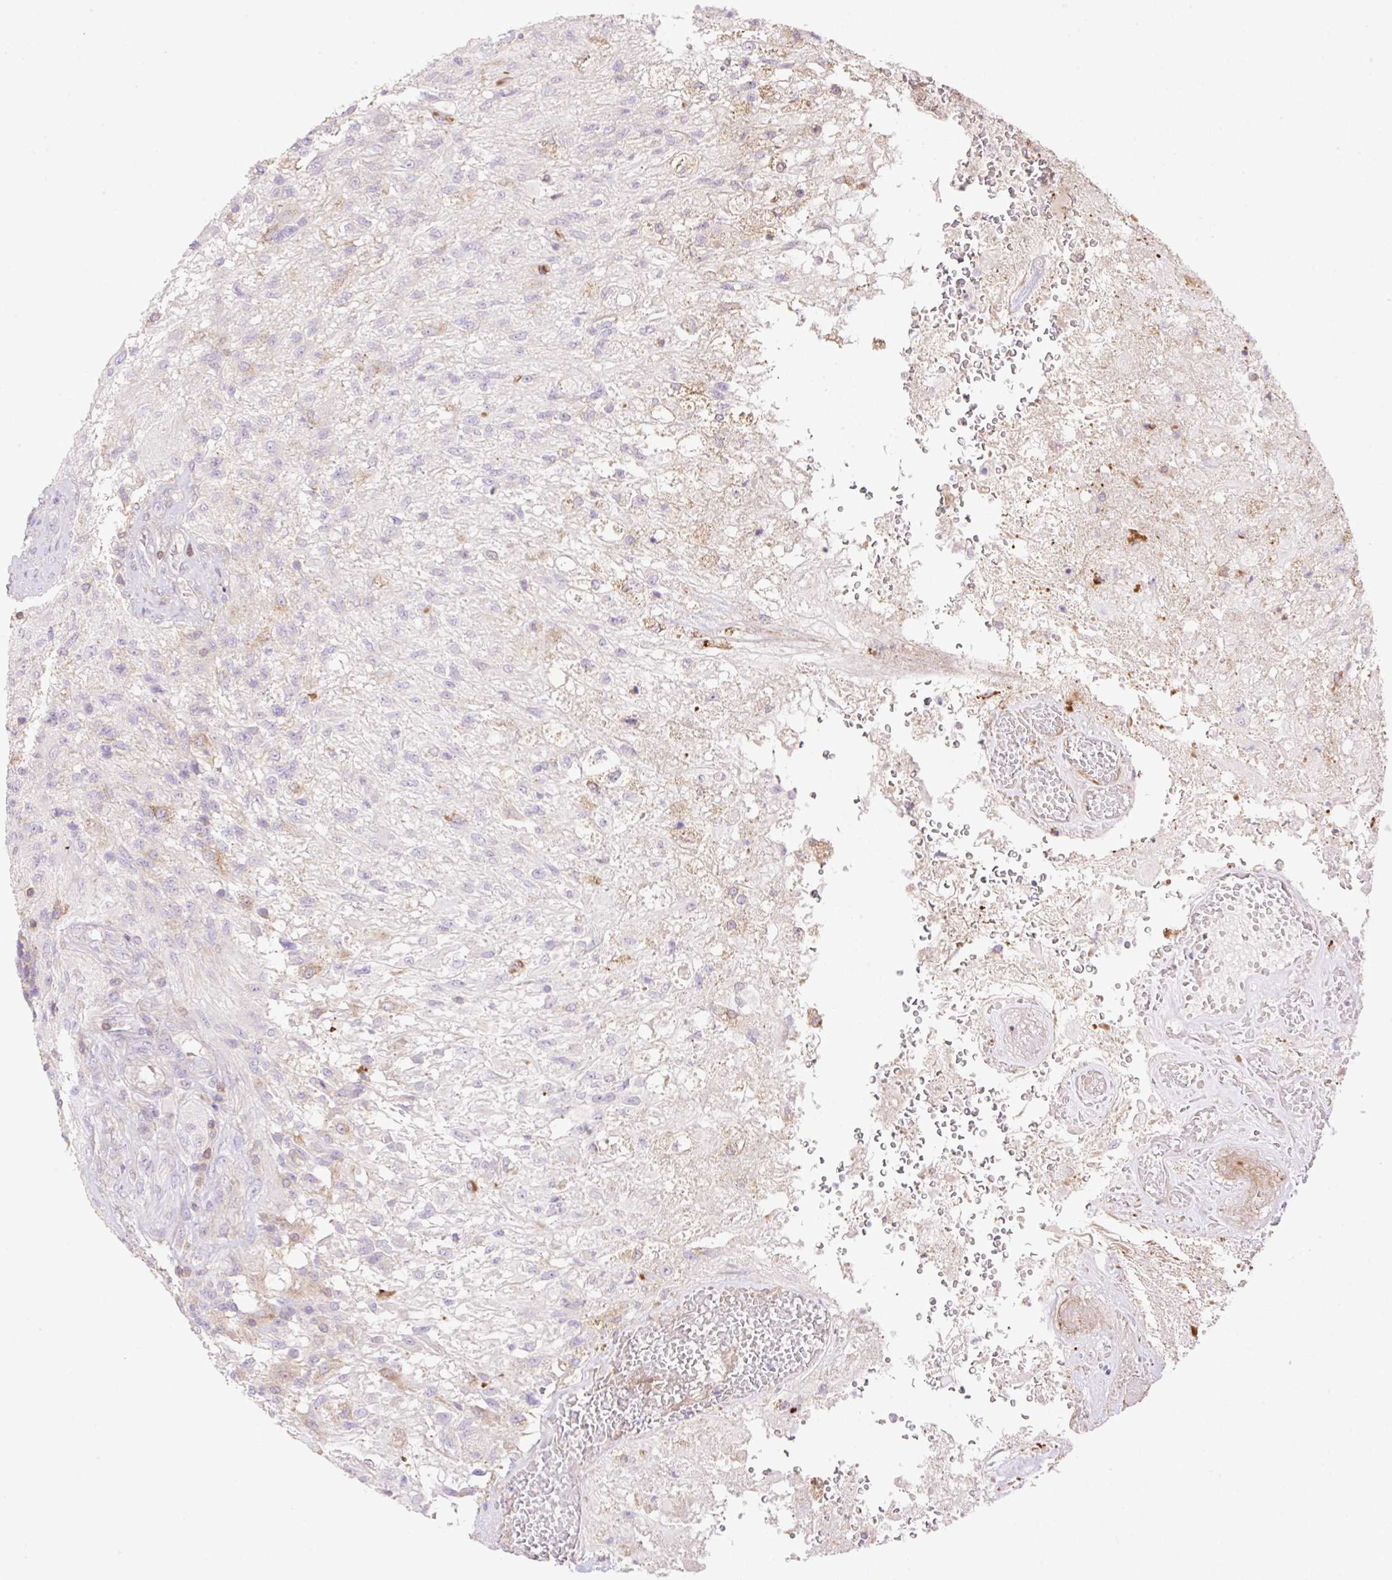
{"staining": {"intensity": "negative", "quantity": "none", "location": "none"}, "tissue": "glioma", "cell_type": "Tumor cells", "image_type": "cancer", "snomed": [{"axis": "morphology", "description": "Glioma, malignant, High grade"}, {"axis": "topography", "description": "Brain"}], "caption": "Tumor cells are negative for brown protein staining in high-grade glioma (malignant).", "gene": "VPS25", "patient": {"sex": "male", "age": 56}}